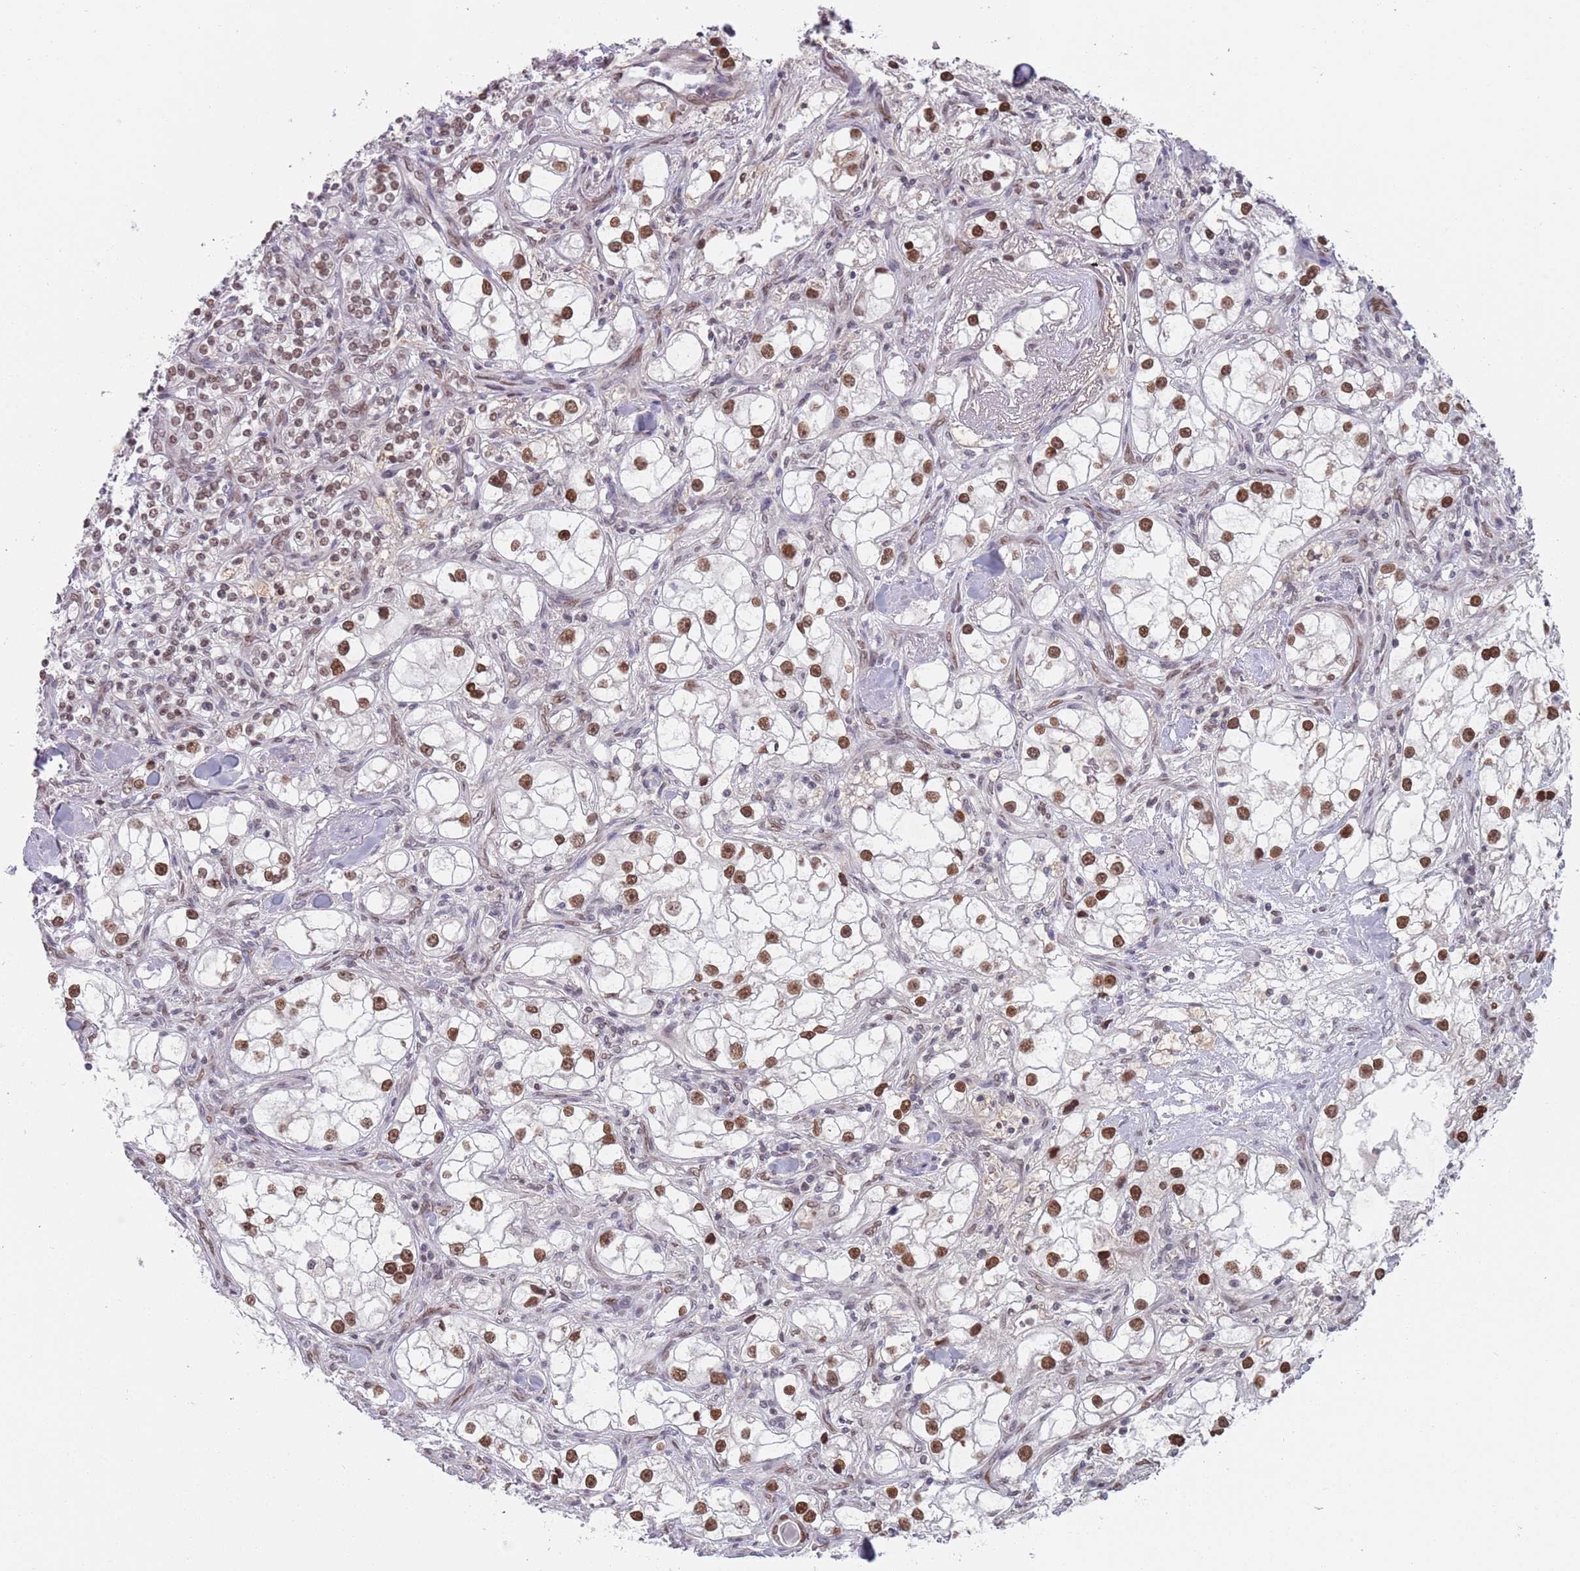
{"staining": {"intensity": "moderate", "quantity": ">75%", "location": "nuclear"}, "tissue": "renal cancer", "cell_type": "Tumor cells", "image_type": "cancer", "snomed": [{"axis": "morphology", "description": "Adenocarcinoma, NOS"}, {"axis": "topography", "description": "Kidney"}], "caption": "Adenocarcinoma (renal) stained with a protein marker reveals moderate staining in tumor cells.", "gene": "MFSD12", "patient": {"sex": "male", "age": 77}}